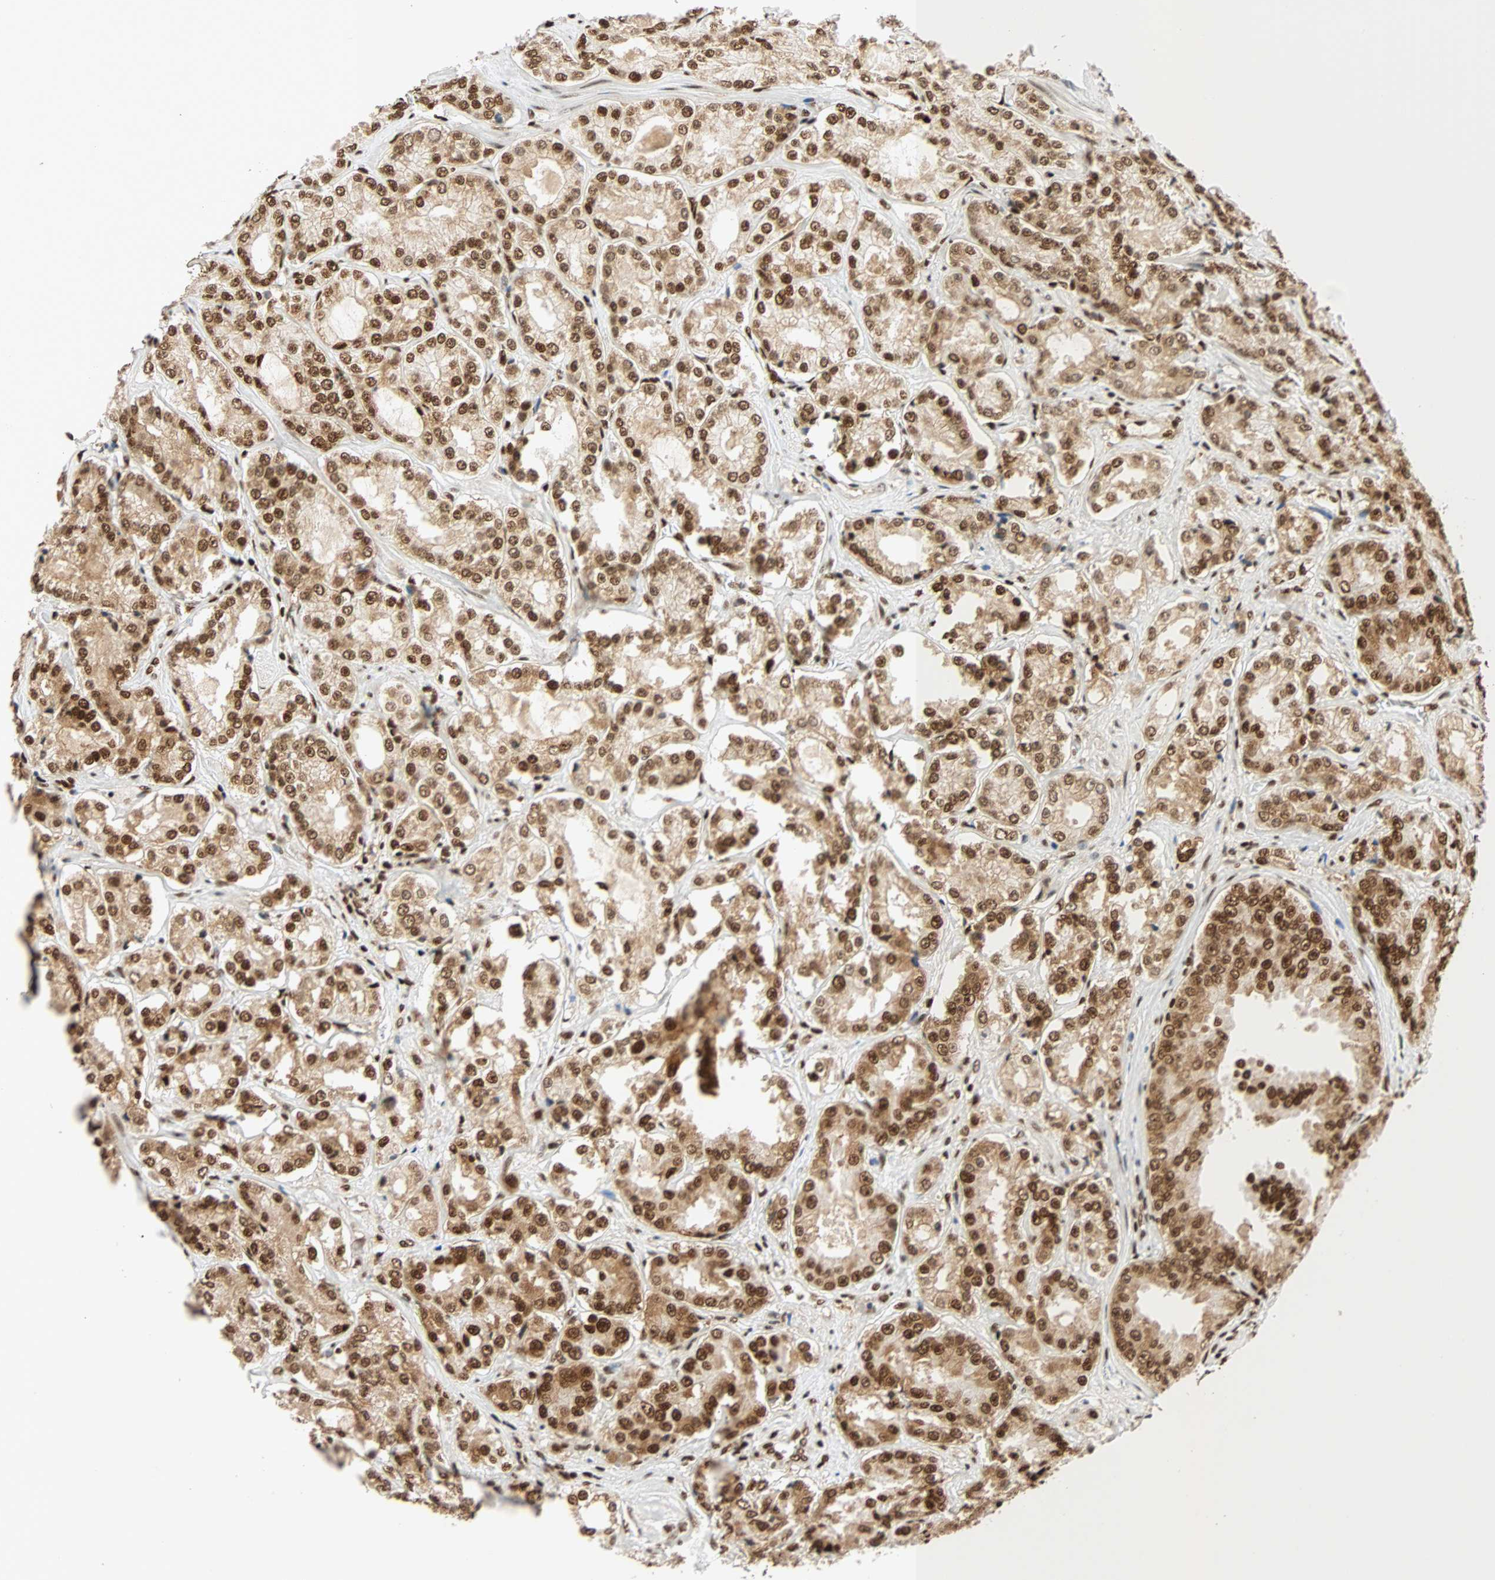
{"staining": {"intensity": "strong", "quantity": ">75%", "location": "cytoplasmic/membranous,nuclear"}, "tissue": "prostate cancer", "cell_type": "Tumor cells", "image_type": "cancer", "snomed": [{"axis": "morphology", "description": "Adenocarcinoma, High grade"}, {"axis": "topography", "description": "Prostate"}], "caption": "This image demonstrates immunohistochemistry staining of human prostate adenocarcinoma (high-grade), with high strong cytoplasmic/membranous and nuclear staining in approximately >75% of tumor cells.", "gene": "CDK12", "patient": {"sex": "male", "age": 73}}